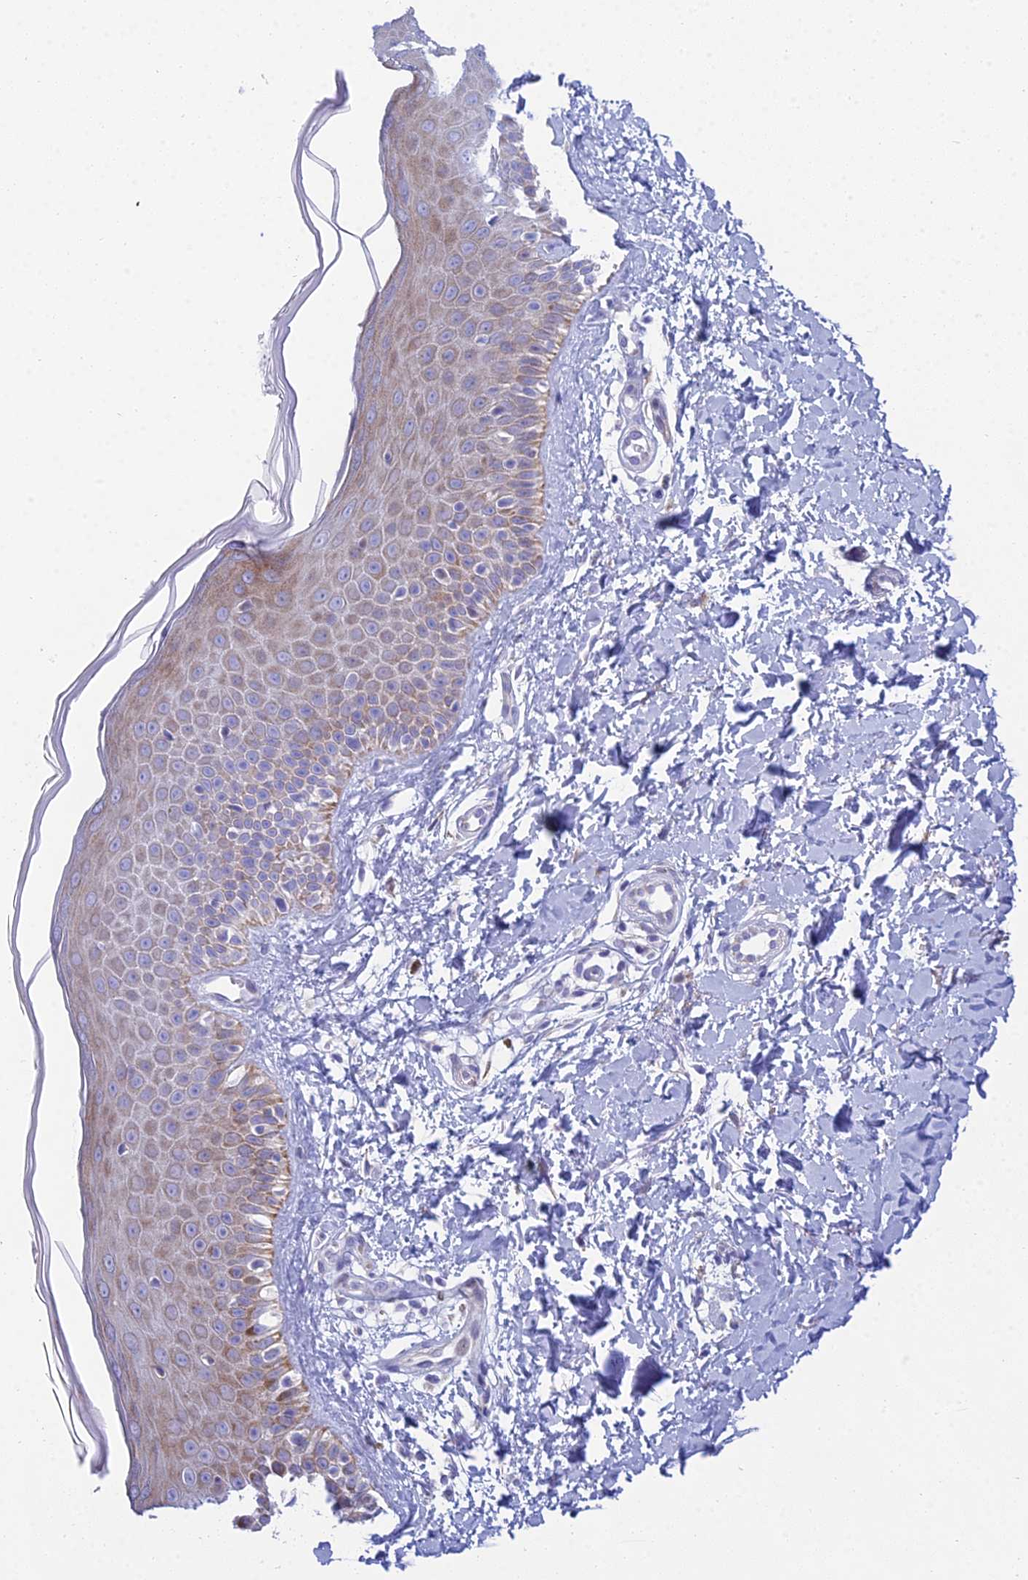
{"staining": {"intensity": "negative", "quantity": "none", "location": "none"}, "tissue": "skin", "cell_type": "Fibroblasts", "image_type": "normal", "snomed": [{"axis": "morphology", "description": "Normal tissue, NOS"}, {"axis": "topography", "description": "Skin"}], "caption": "This is an immunohistochemistry photomicrograph of benign human skin. There is no staining in fibroblasts.", "gene": "PRR13", "patient": {"sex": "male", "age": 52}}